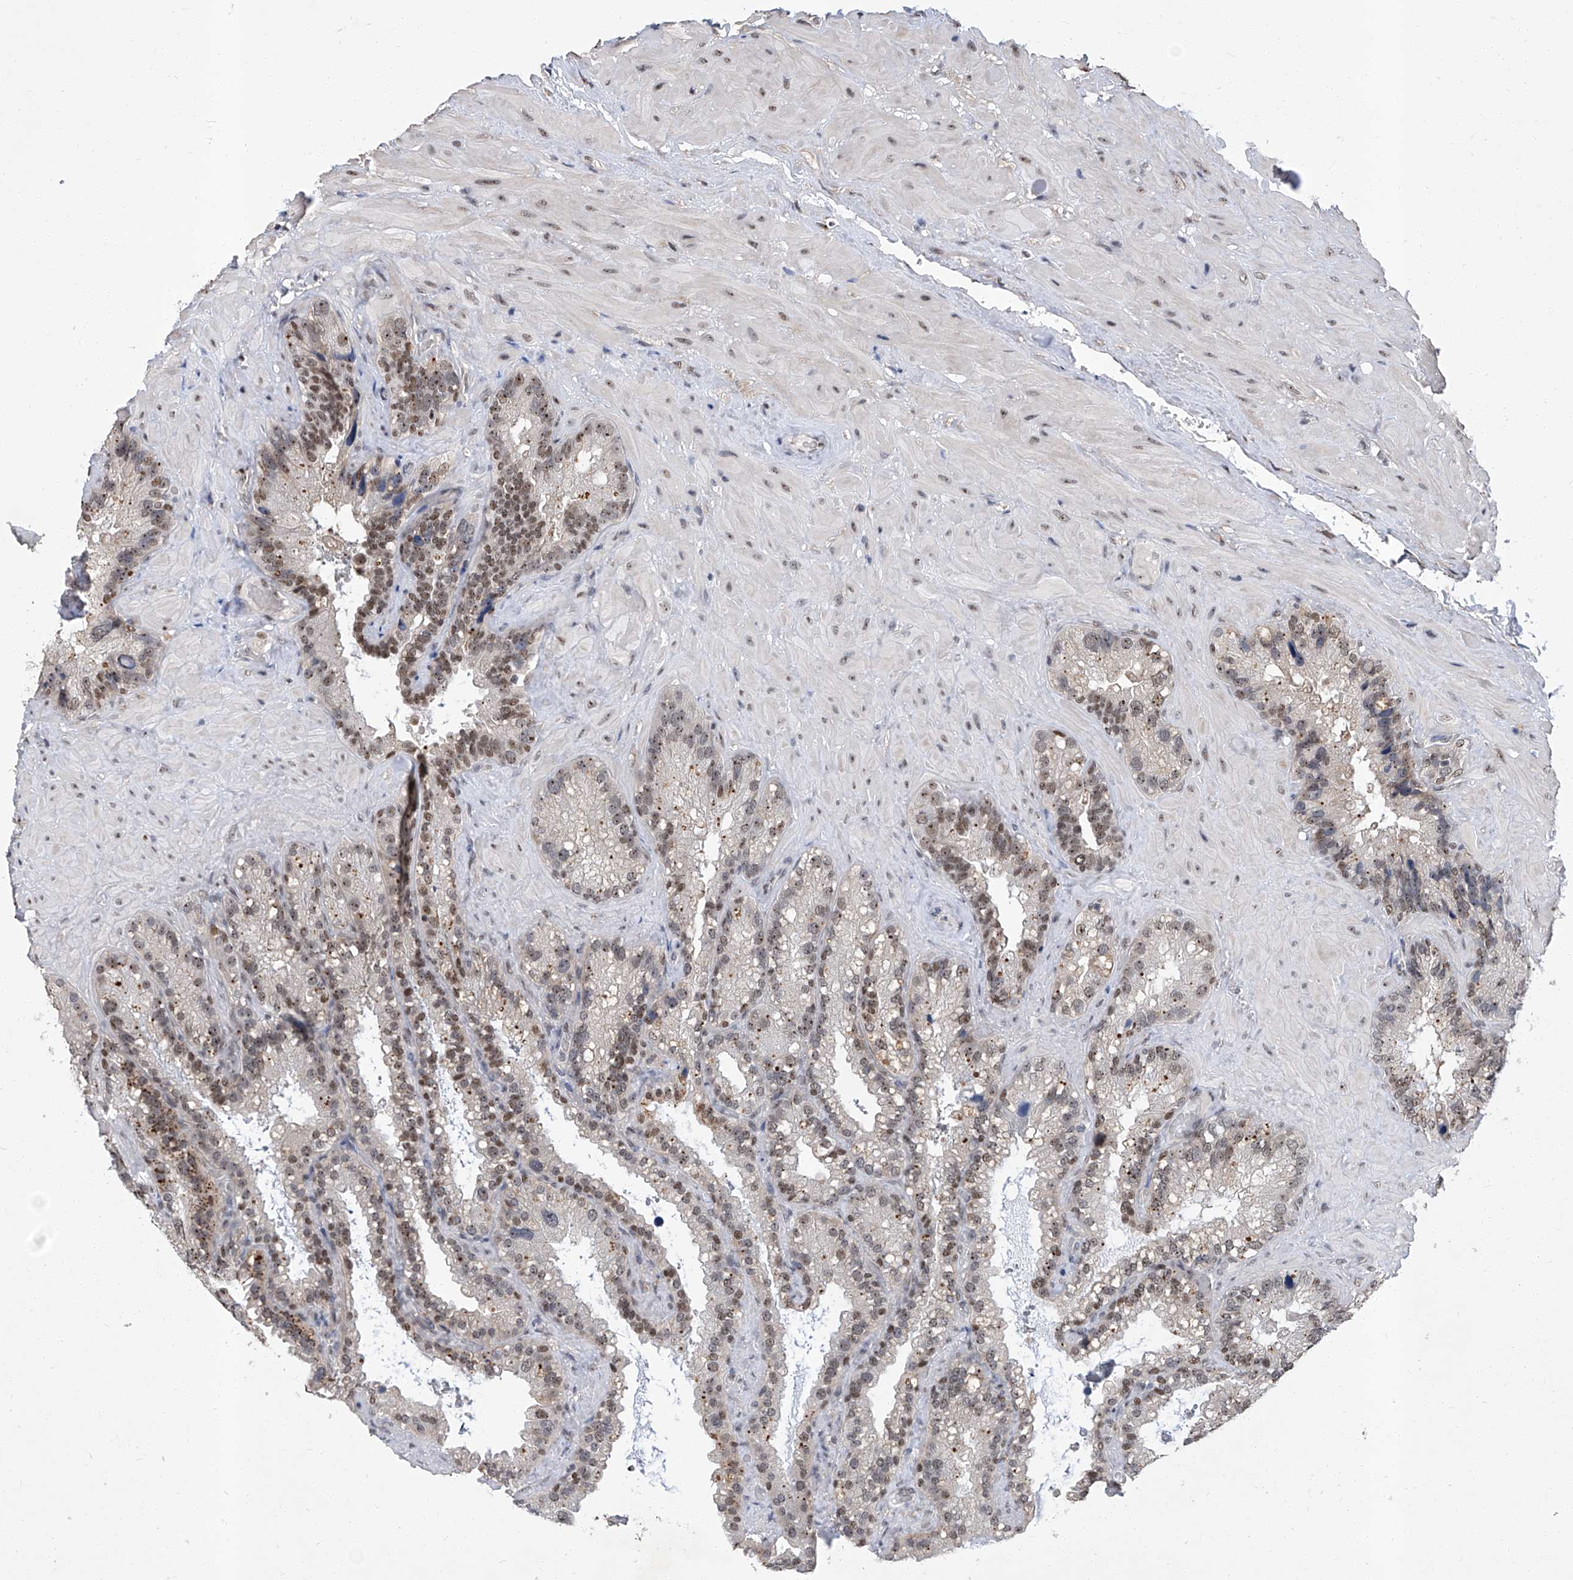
{"staining": {"intensity": "moderate", "quantity": ">75%", "location": "nuclear"}, "tissue": "seminal vesicle", "cell_type": "Glandular cells", "image_type": "normal", "snomed": [{"axis": "morphology", "description": "Normal tissue, NOS"}, {"axis": "topography", "description": "Prostate"}, {"axis": "topography", "description": "Seminal veicle"}], "caption": "This is a histology image of immunohistochemistry (IHC) staining of normal seminal vesicle, which shows moderate expression in the nuclear of glandular cells.", "gene": "CMTR1", "patient": {"sex": "male", "age": 68}}